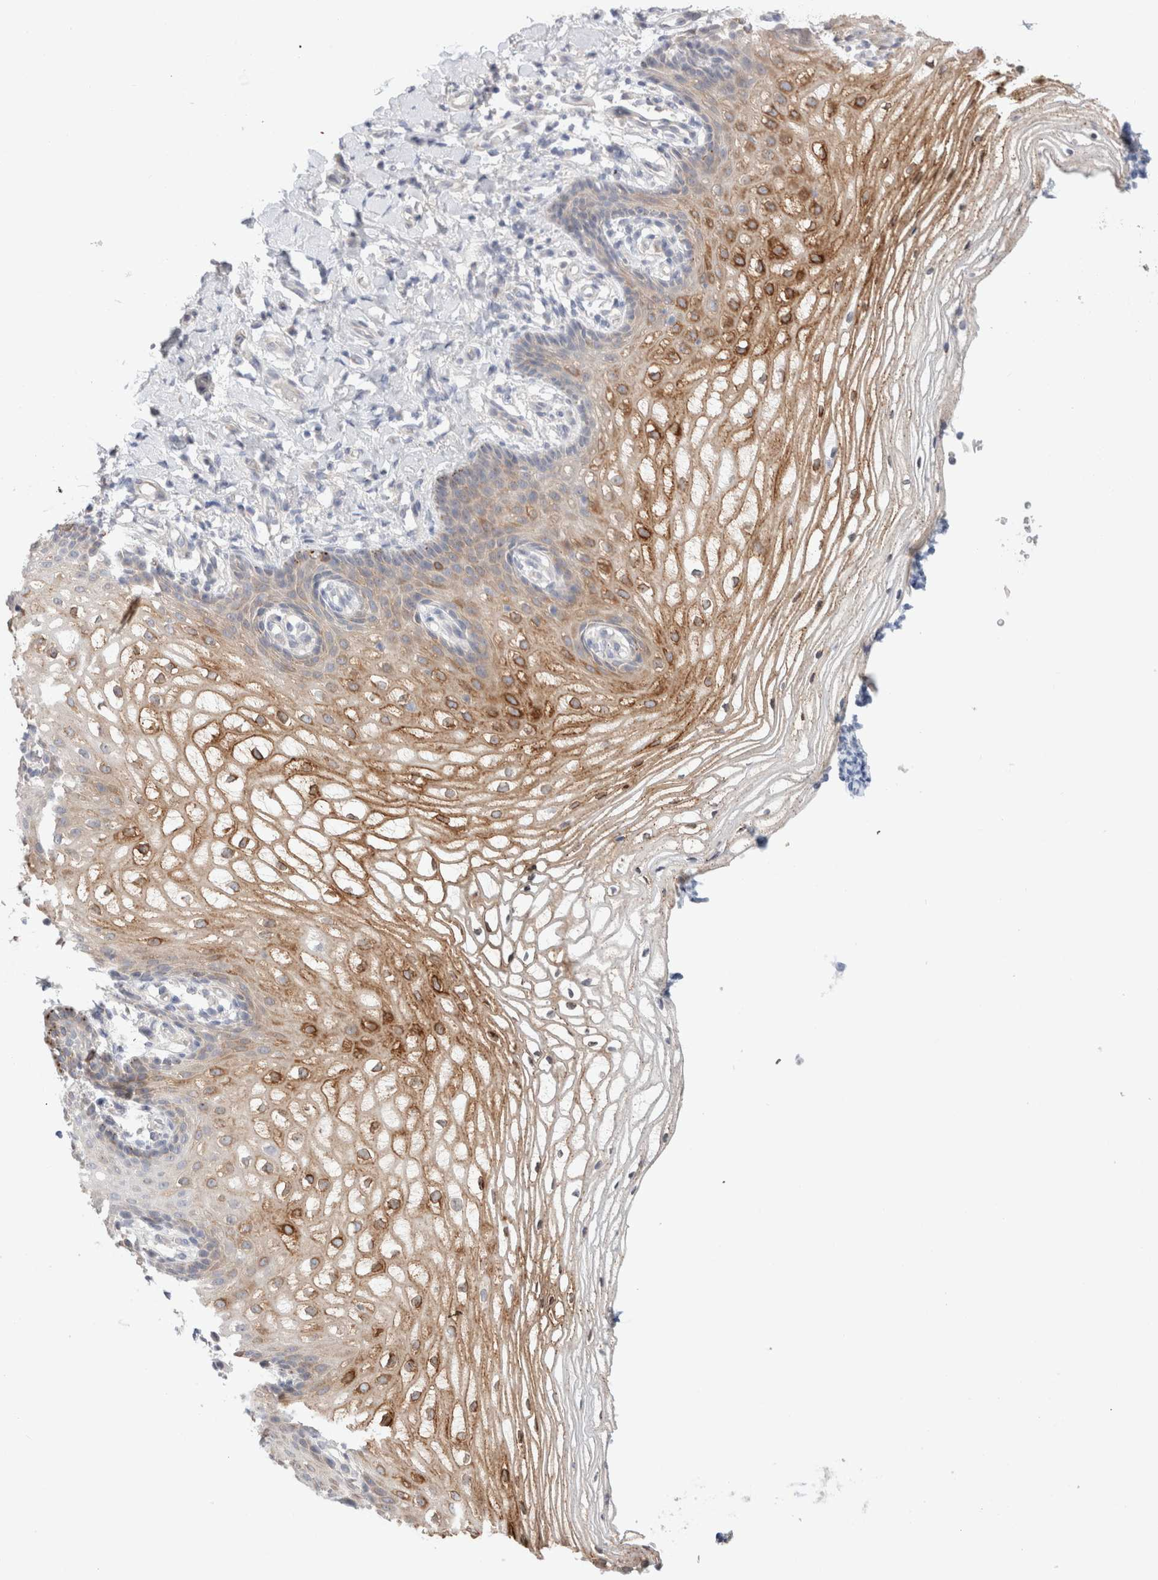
{"staining": {"intensity": "moderate", "quantity": ">75%", "location": "cytoplasmic/membranous"}, "tissue": "vagina", "cell_type": "Squamous epithelial cells", "image_type": "normal", "snomed": [{"axis": "morphology", "description": "Normal tissue, NOS"}, {"axis": "topography", "description": "Vagina"}], "caption": "This is an image of immunohistochemistry (IHC) staining of normal vagina, which shows moderate staining in the cytoplasmic/membranous of squamous epithelial cells.", "gene": "SDR16C5", "patient": {"sex": "female", "age": 60}}